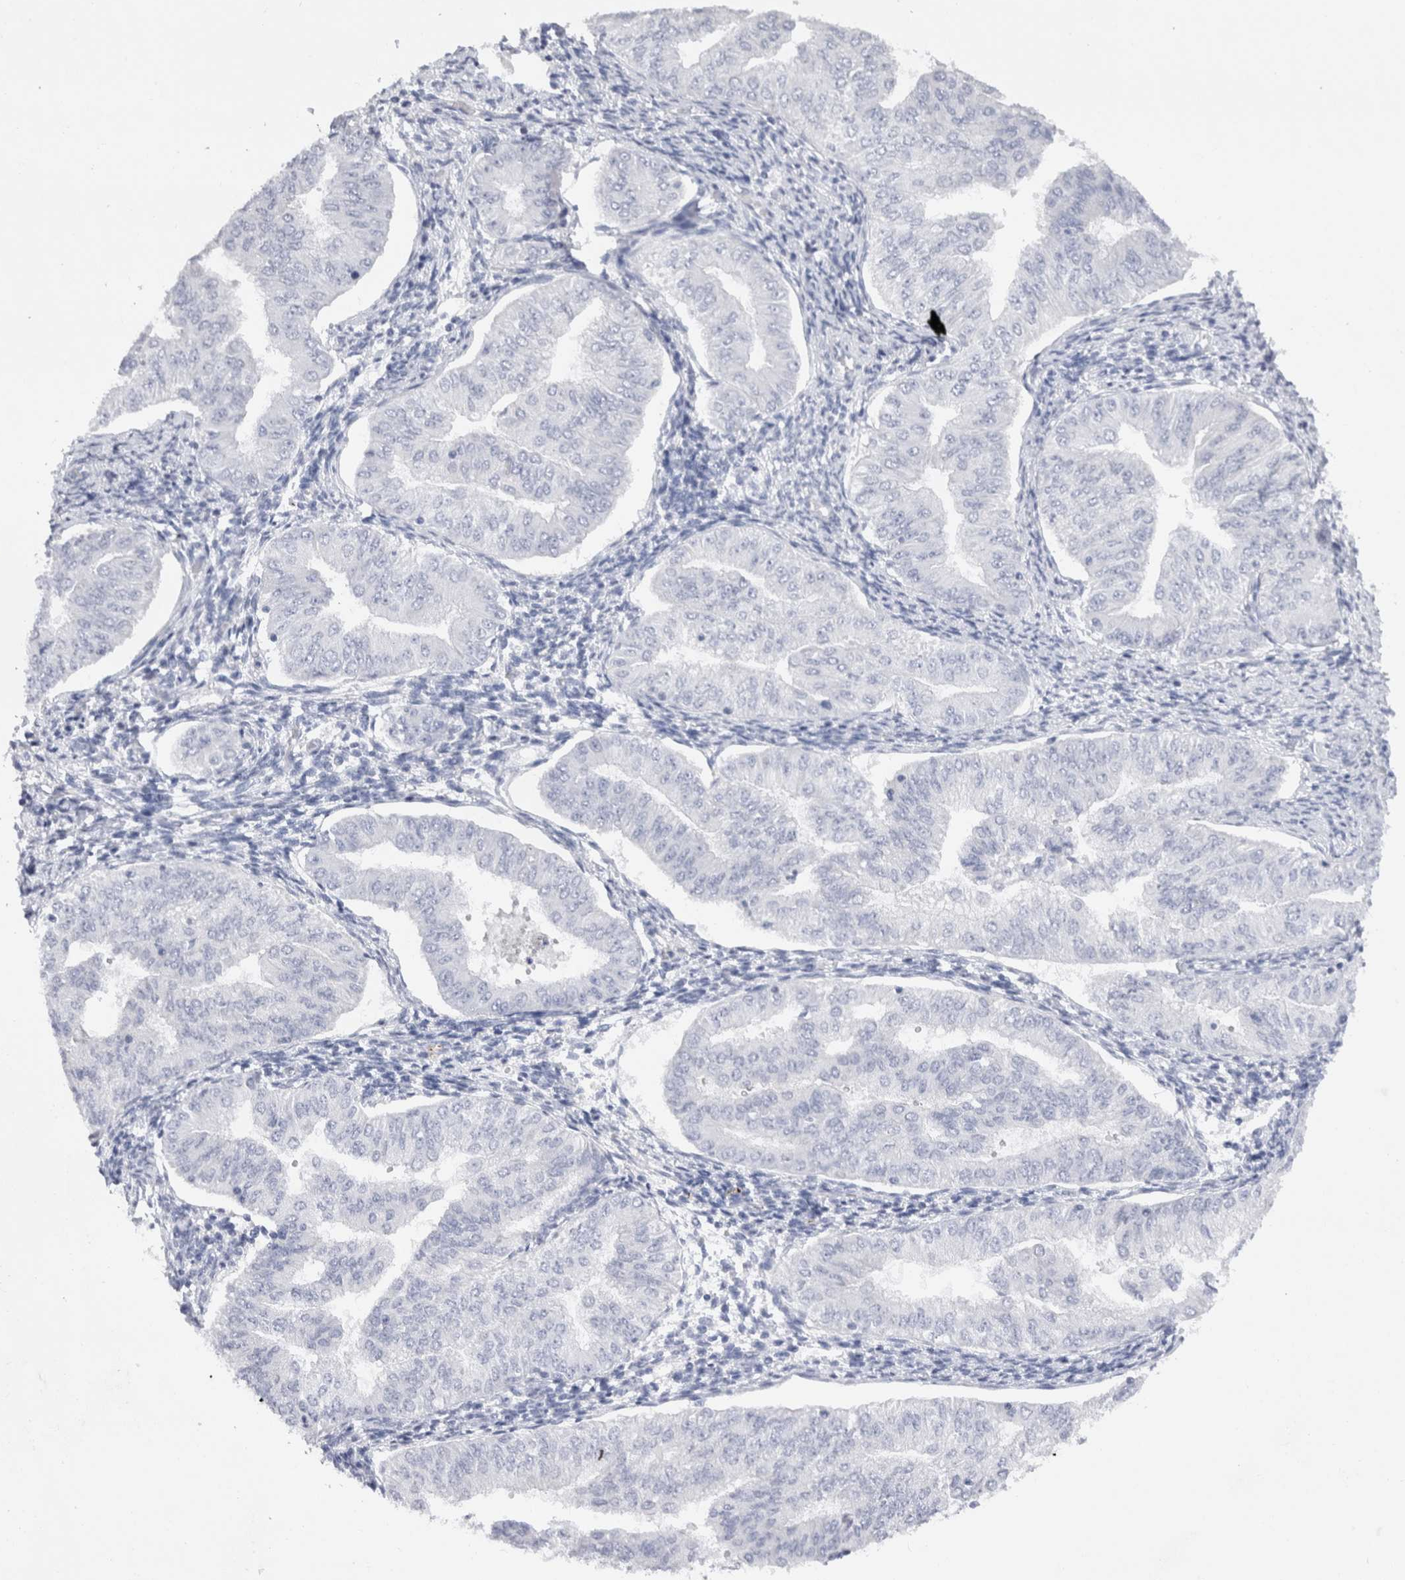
{"staining": {"intensity": "negative", "quantity": "none", "location": "none"}, "tissue": "endometrial cancer", "cell_type": "Tumor cells", "image_type": "cancer", "snomed": [{"axis": "morphology", "description": "Normal tissue, NOS"}, {"axis": "morphology", "description": "Adenocarcinoma, NOS"}, {"axis": "topography", "description": "Endometrium"}], "caption": "Immunohistochemical staining of human endometrial adenocarcinoma displays no significant expression in tumor cells.", "gene": "C9orf50", "patient": {"sex": "female", "age": 53}}